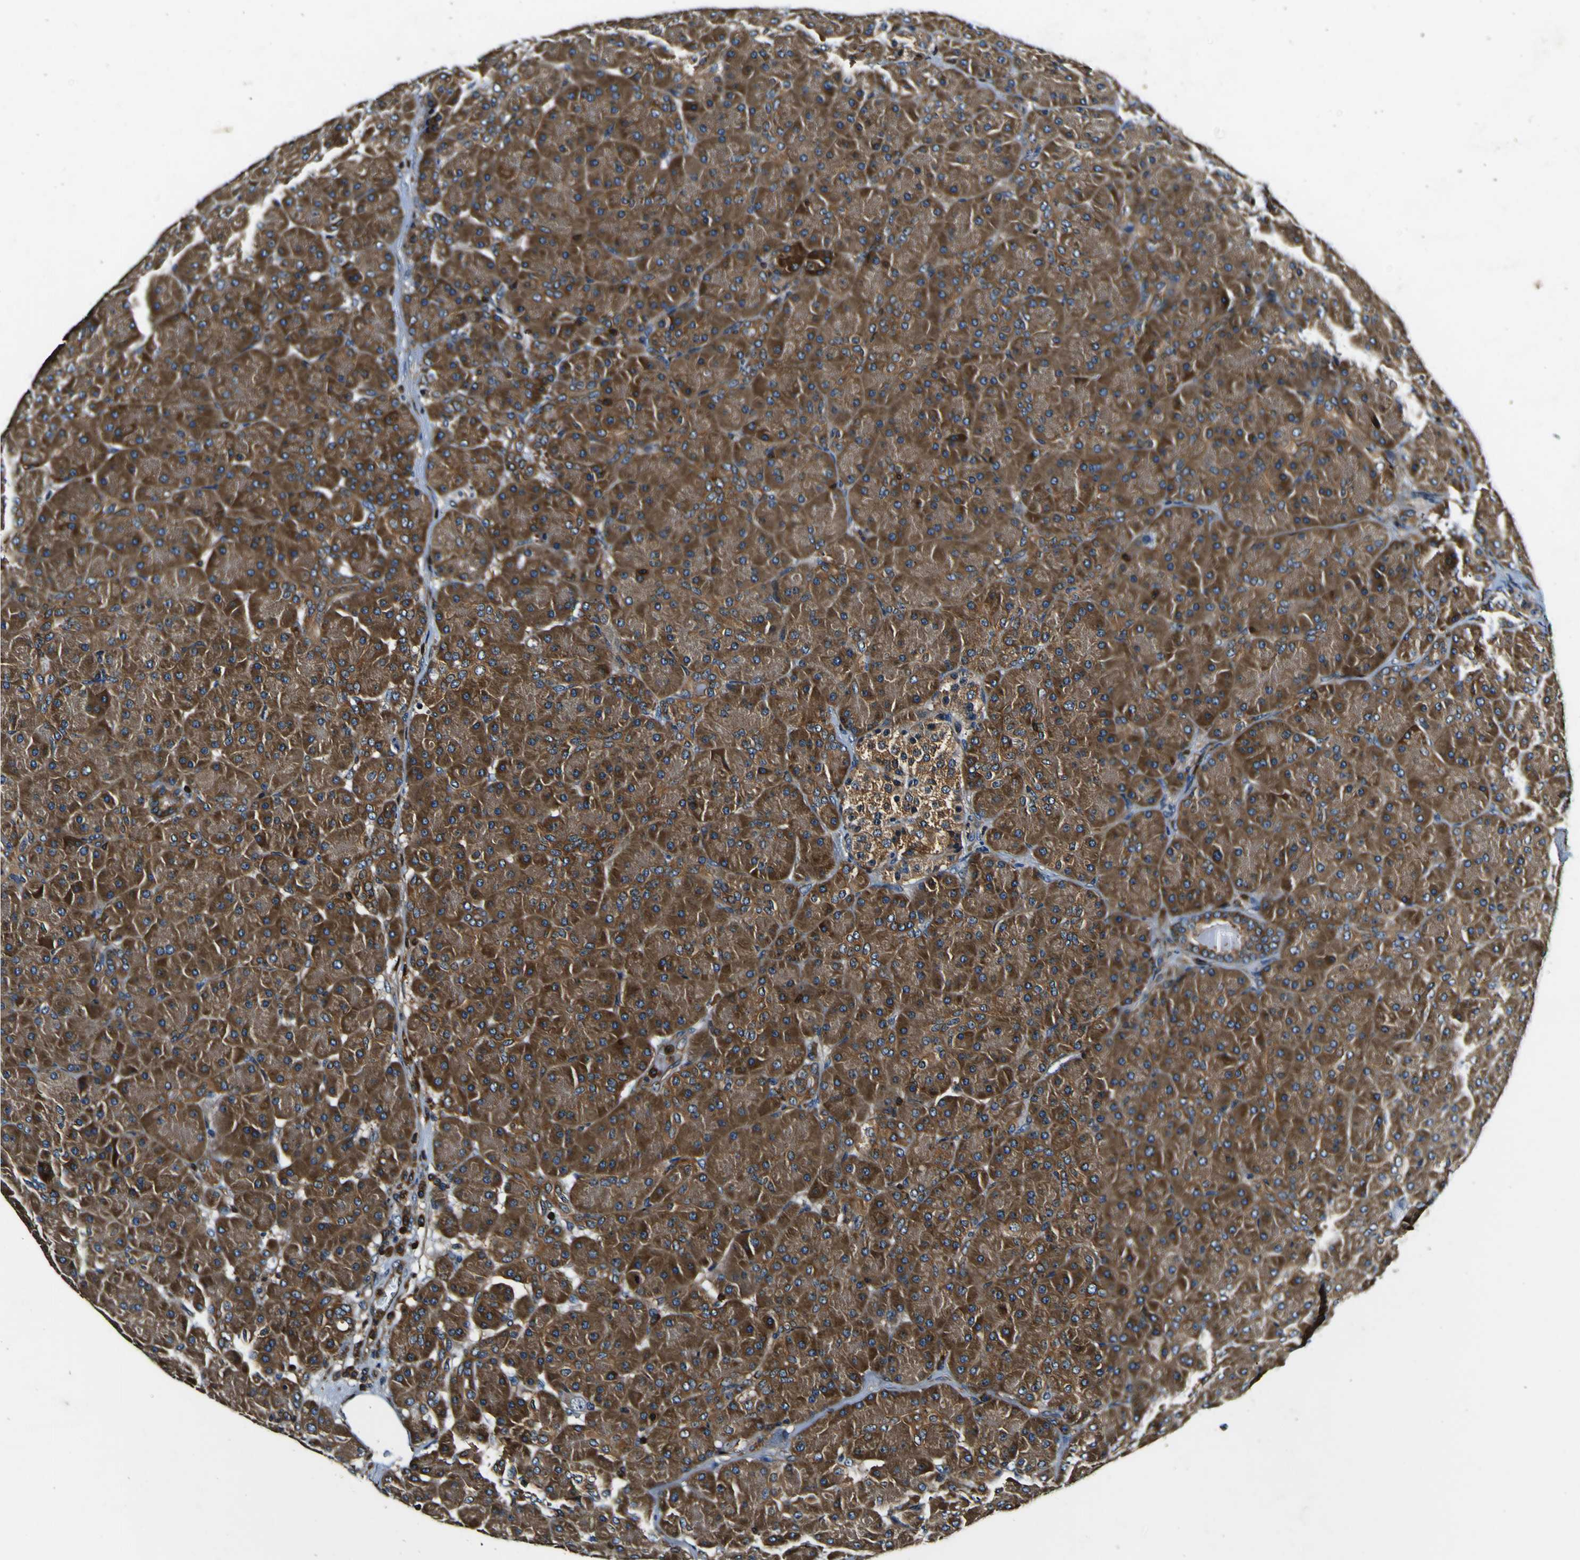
{"staining": {"intensity": "strong", "quantity": ">75%", "location": "cytoplasmic/membranous"}, "tissue": "pancreas", "cell_type": "Exocrine glandular cells", "image_type": "normal", "snomed": [{"axis": "morphology", "description": "Normal tissue, NOS"}, {"axis": "topography", "description": "Pancreas"}], "caption": "Unremarkable pancreas exhibits strong cytoplasmic/membranous staining in about >75% of exocrine glandular cells Using DAB (3,3'-diaminobenzidine) (brown) and hematoxylin (blue) stains, captured at high magnification using brightfield microscopy..", "gene": "RHOT2", "patient": {"sex": "male", "age": 66}}